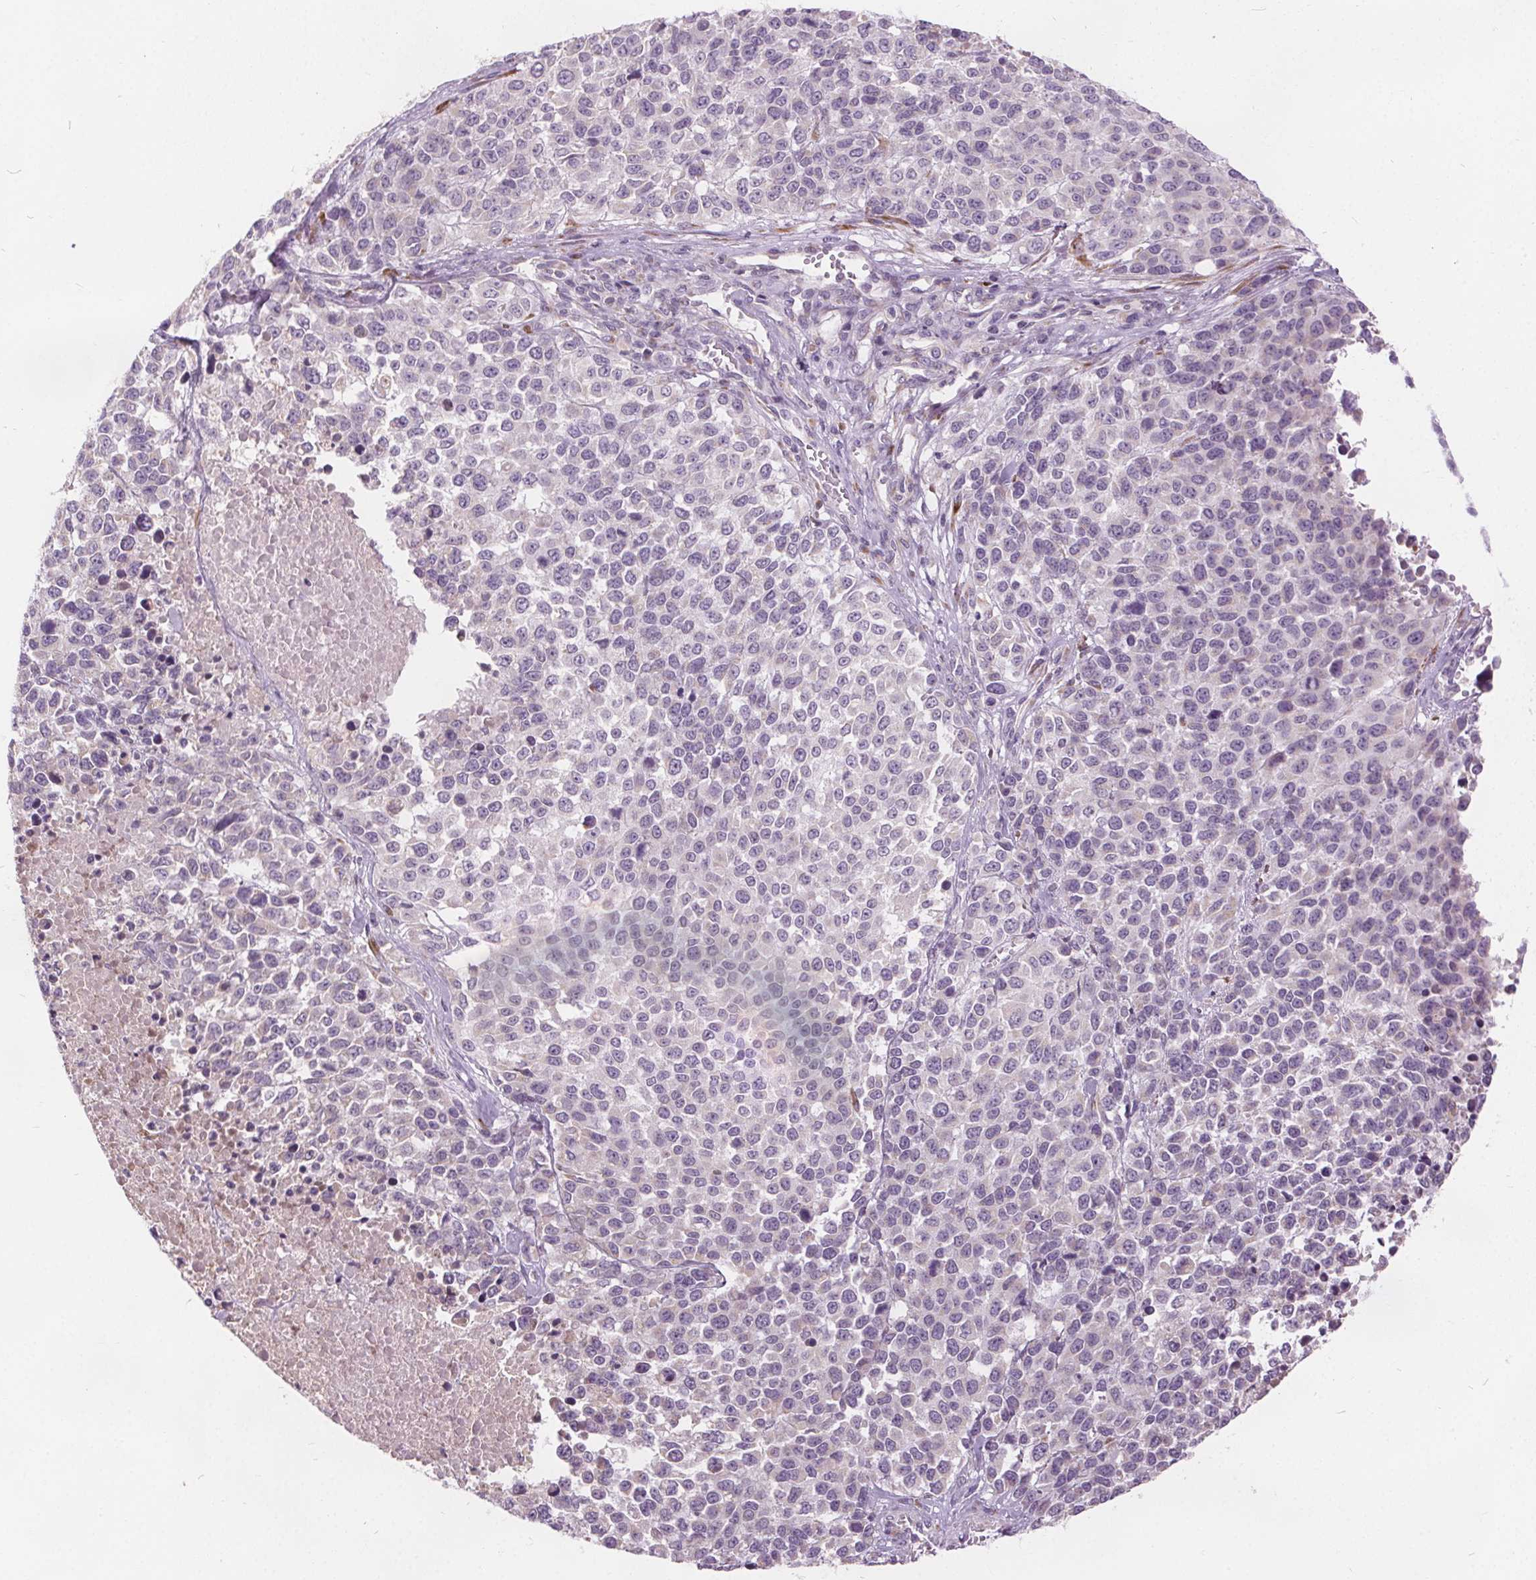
{"staining": {"intensity": "negative", "quantity": "none", "location": "none"}, "tissue": "melanoma", "cell_type": "Tumor cells", "image_type": "cancer", "snomed": [{"axis": "morphology", "description": "Malignant melanoma, Metastatic site"}, {"axis": "topography", "description": "Skin"}], "caption": "The photomicrograph exhibits no significant staining in tumor cells of melanoma.", "gene": "ACOX2", "patient": {"sex": "male", "age": 84}}